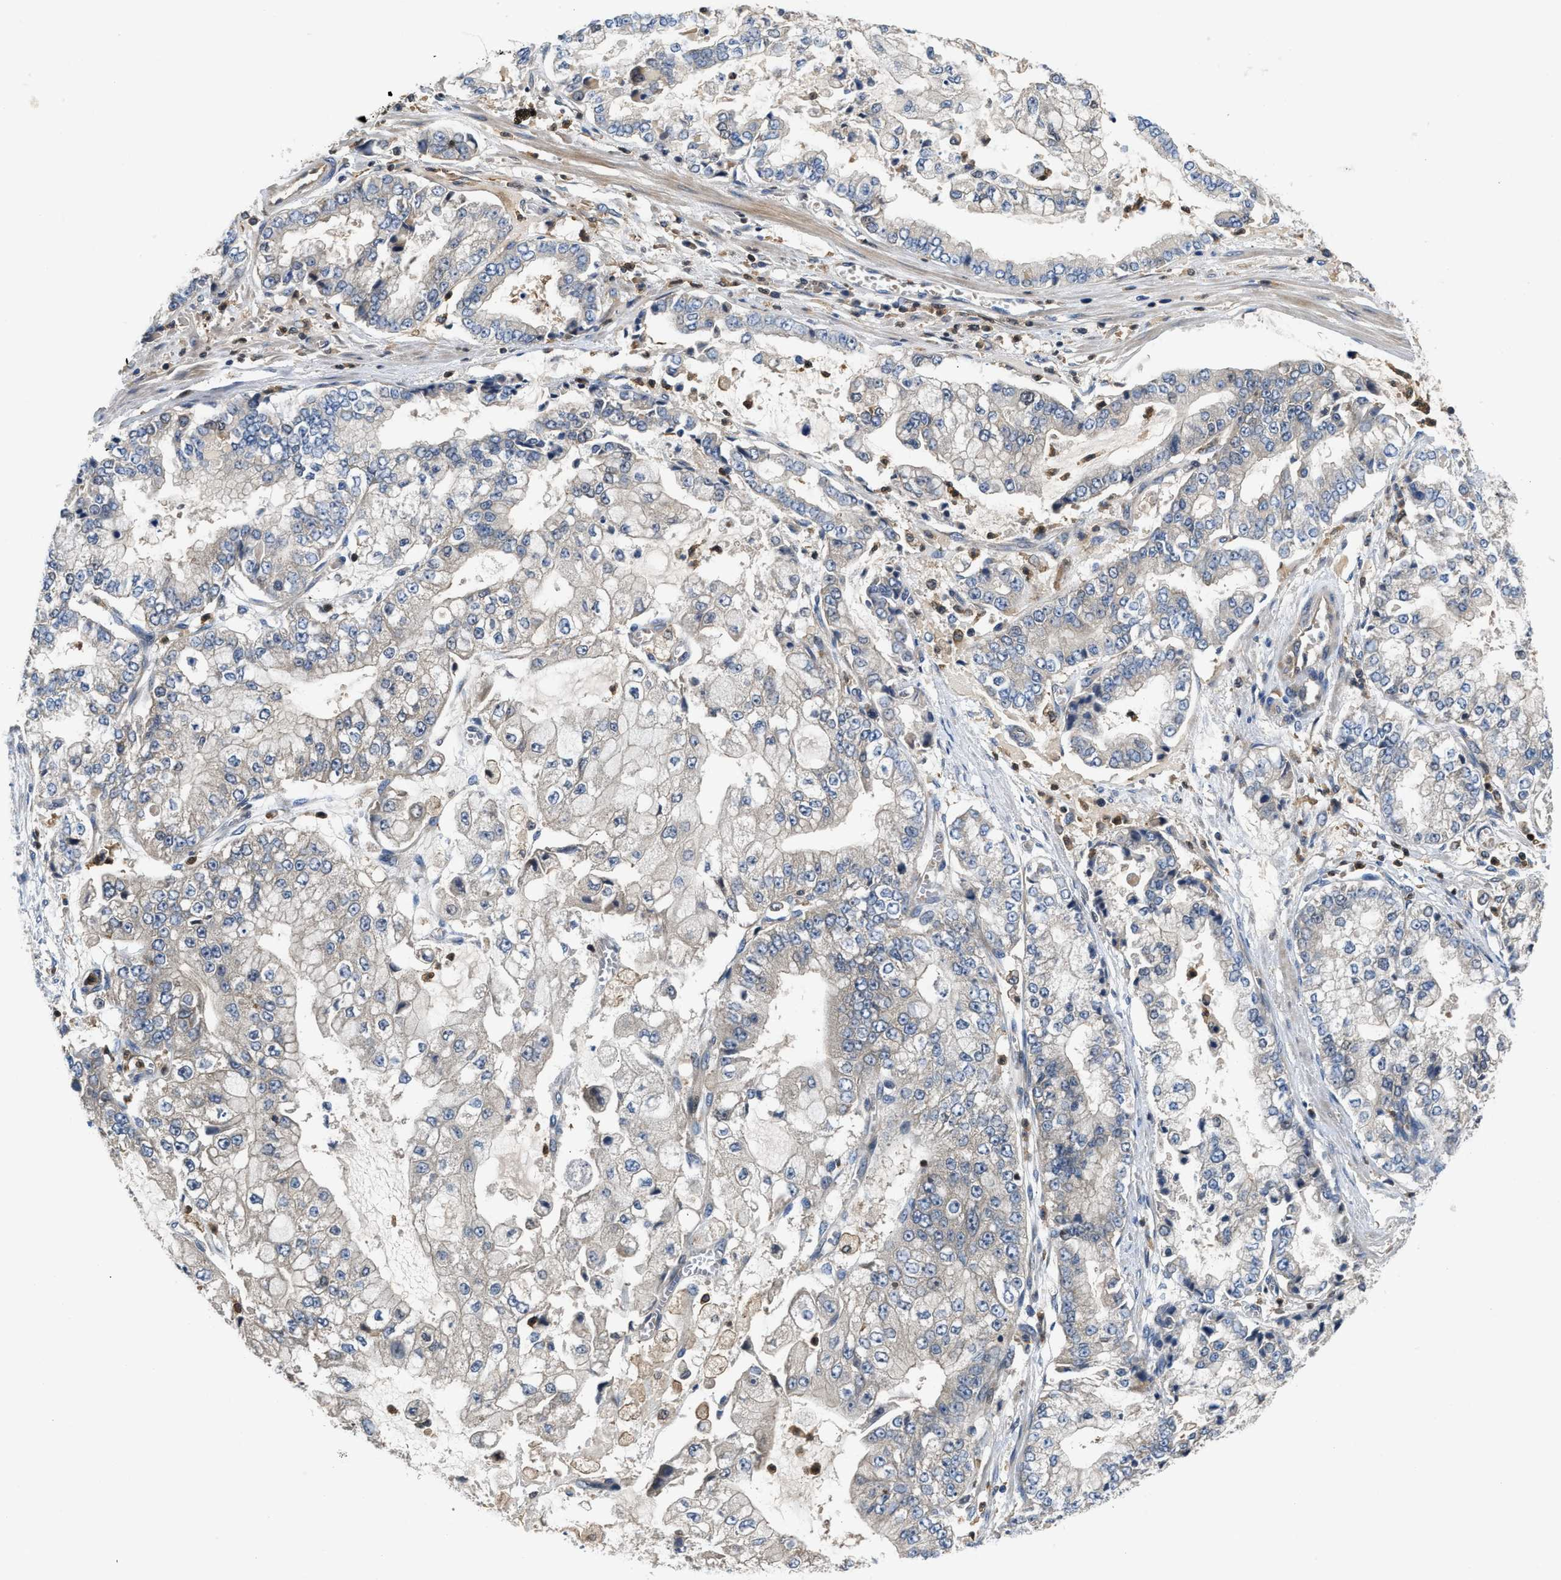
{"staining": {"intensity": "negative", "quantity": "none", "location": "none"}, "tissue": "stomach cancer", "cell_type": "Tumor cells", "image_type": "cancer", "snomed": [{"axis": "morphology", "description": "Adenocarcinoma, NOS"}, {"axis": "topography", "description": "Stomach"}], "caption": "This is a photomicrograph of IHC staining of stomach cancer, which shows no staining in tumor cells. (DAB (3,3'-diaminobenzidine) immunohistochemistry, high magnification).", "gene": "OSTF1", "patient": {"sex": "male", "age": 76}}